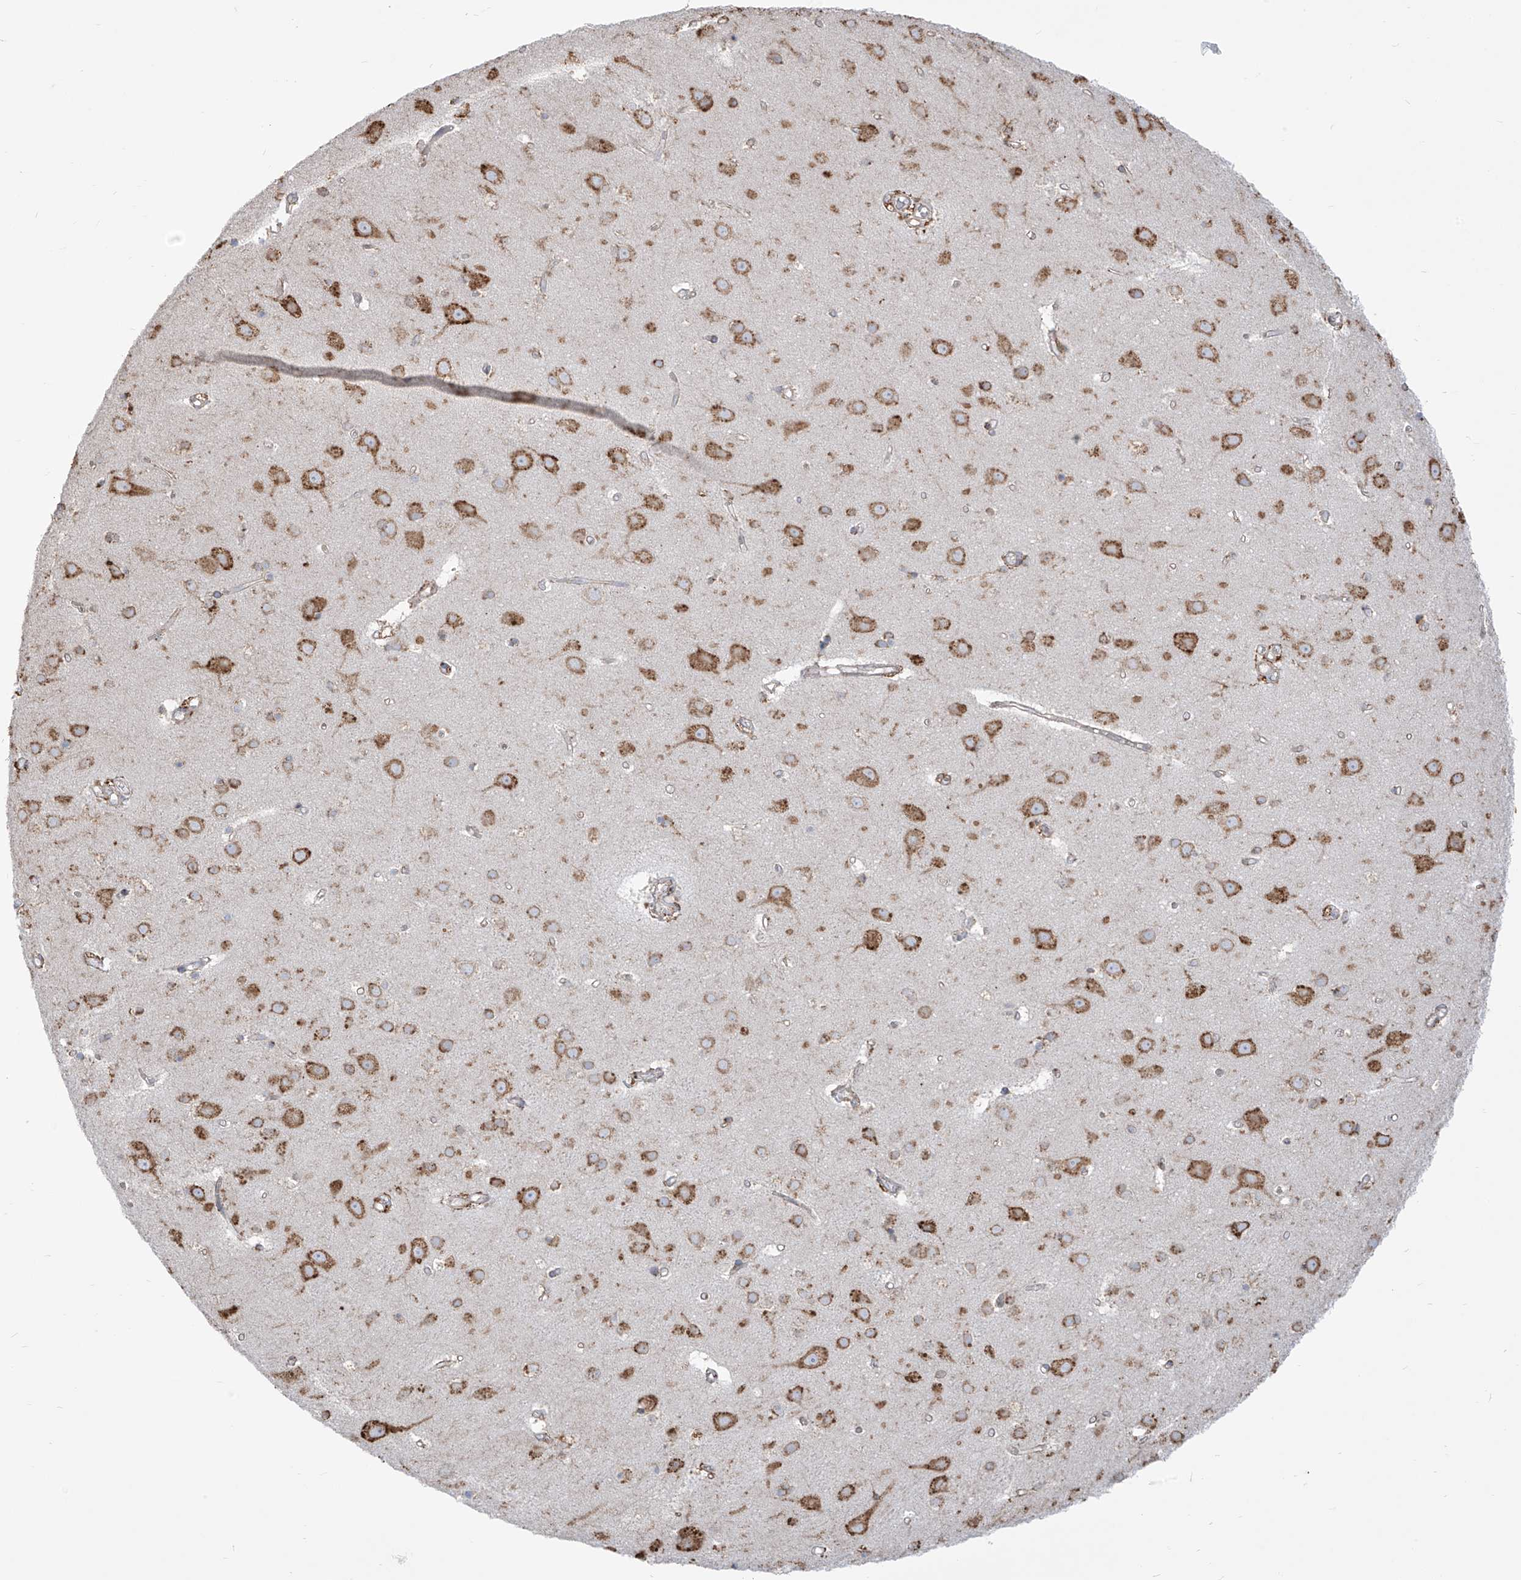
{"staining": {"intensity": "moderate", "quantity": ">75%", "location": "cytoplasmic/membranous"}, "tissue": "cerebral cortex", "cell_type": "Endothelial cells", "image_type": "normal", "snomed": [{"axis": "morphology", "description": "Normal tissue, NOS"}, {"axis": "topography", "description": "Cerebral cortex"}], "caption": "A photomicrograph showing moderate cytoplasmic/membranous positivity in about >75% of endothelial cells in normal cerebral cortex, as visualized by brown immunohistochemical staining.", "gene": "PDIA6", "patient": {"sex": "male", "age": 54}}